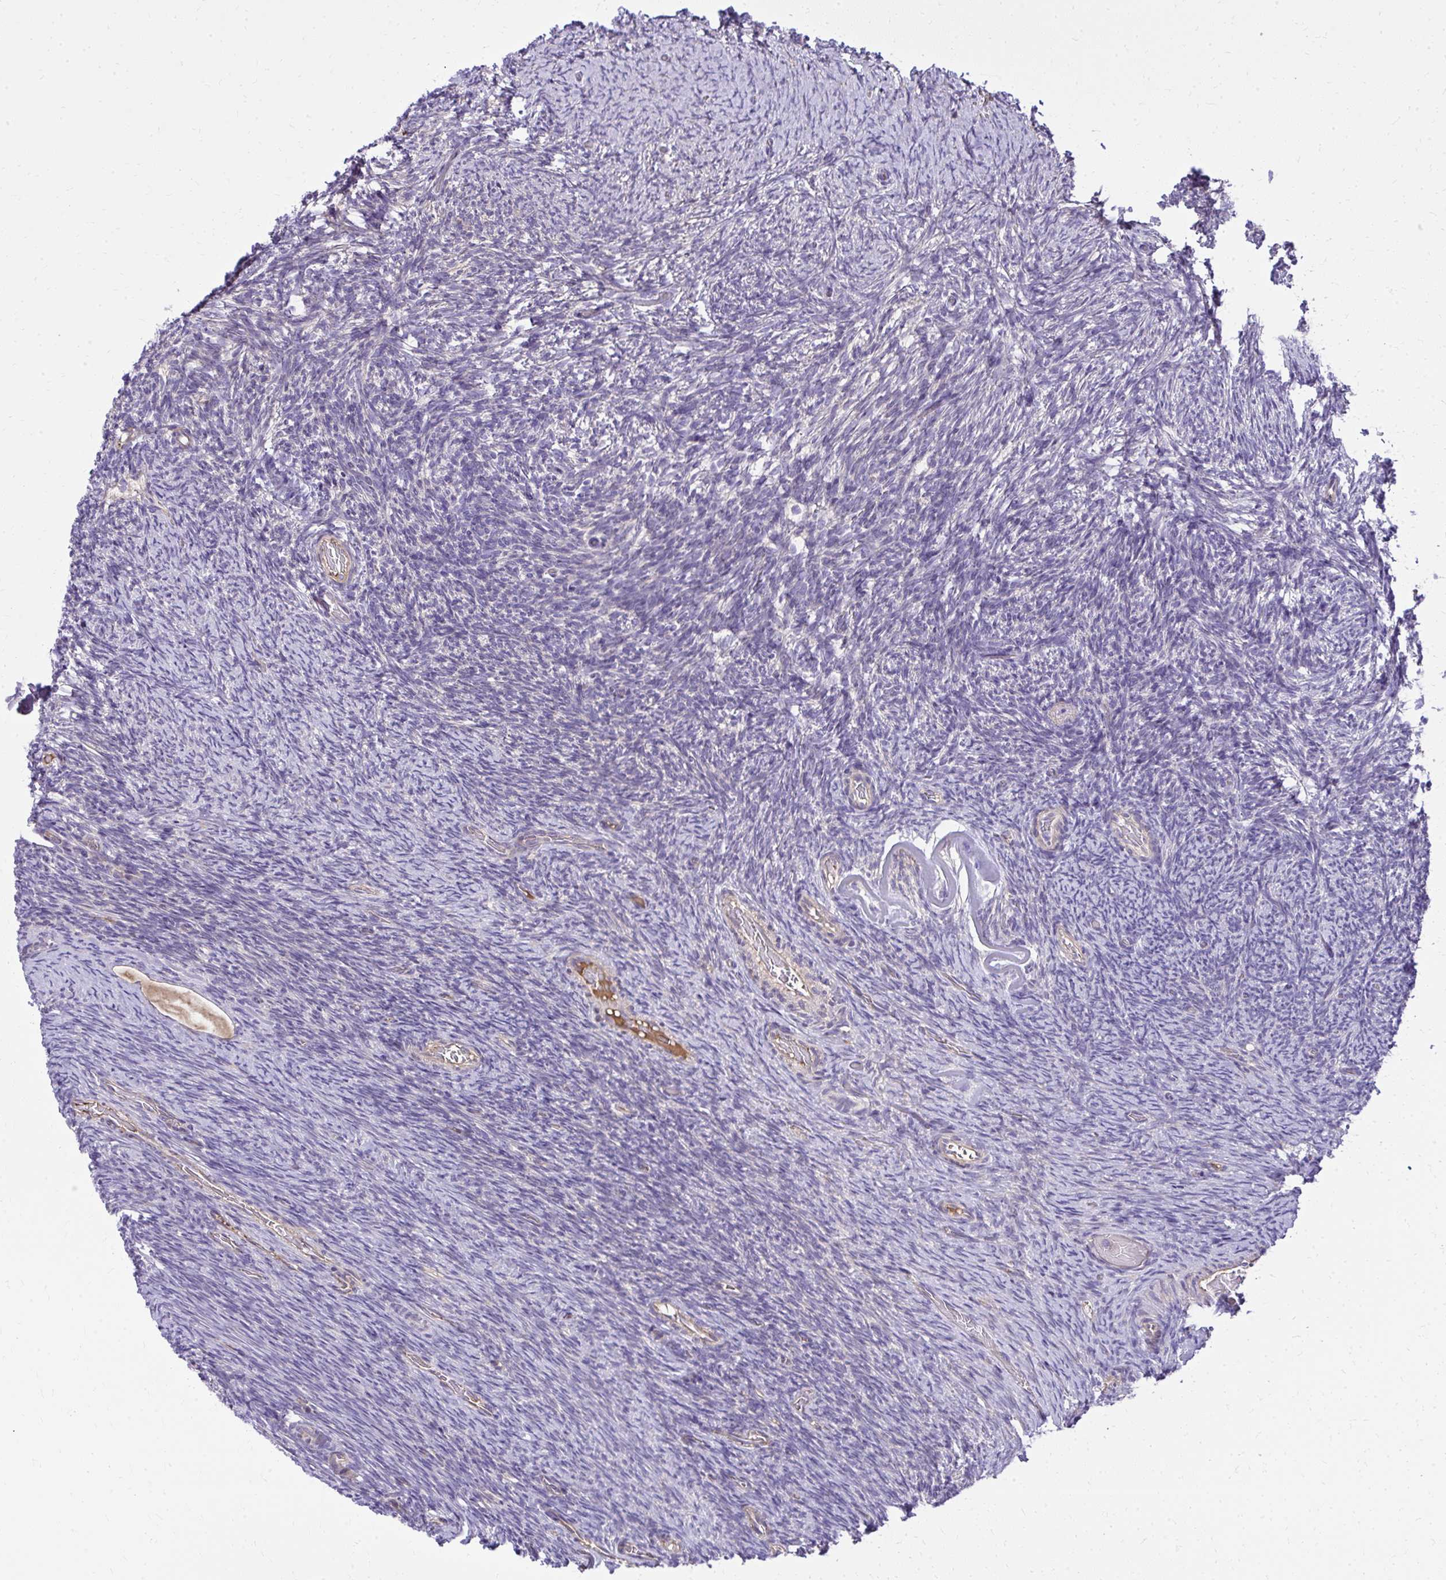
{"staining": {"intensity": "negative", "quantity": "none", "location": "none"}, "tissue": "ovary", "cell_type": "Ovarian stroma cells", "image_type": "normal", "snomed": [{"axis": "morphology", "description": "Normal tissue, NOS"}, {"axis": "topography", "description": "Ovary"}], "caption": "Immunohistochemistry (IHC) of unremarkable ovary shows no expression in ovarian stroma cells.", "gene": "RUNDC3B", "patient": {"sex": "female", "age": 34}}